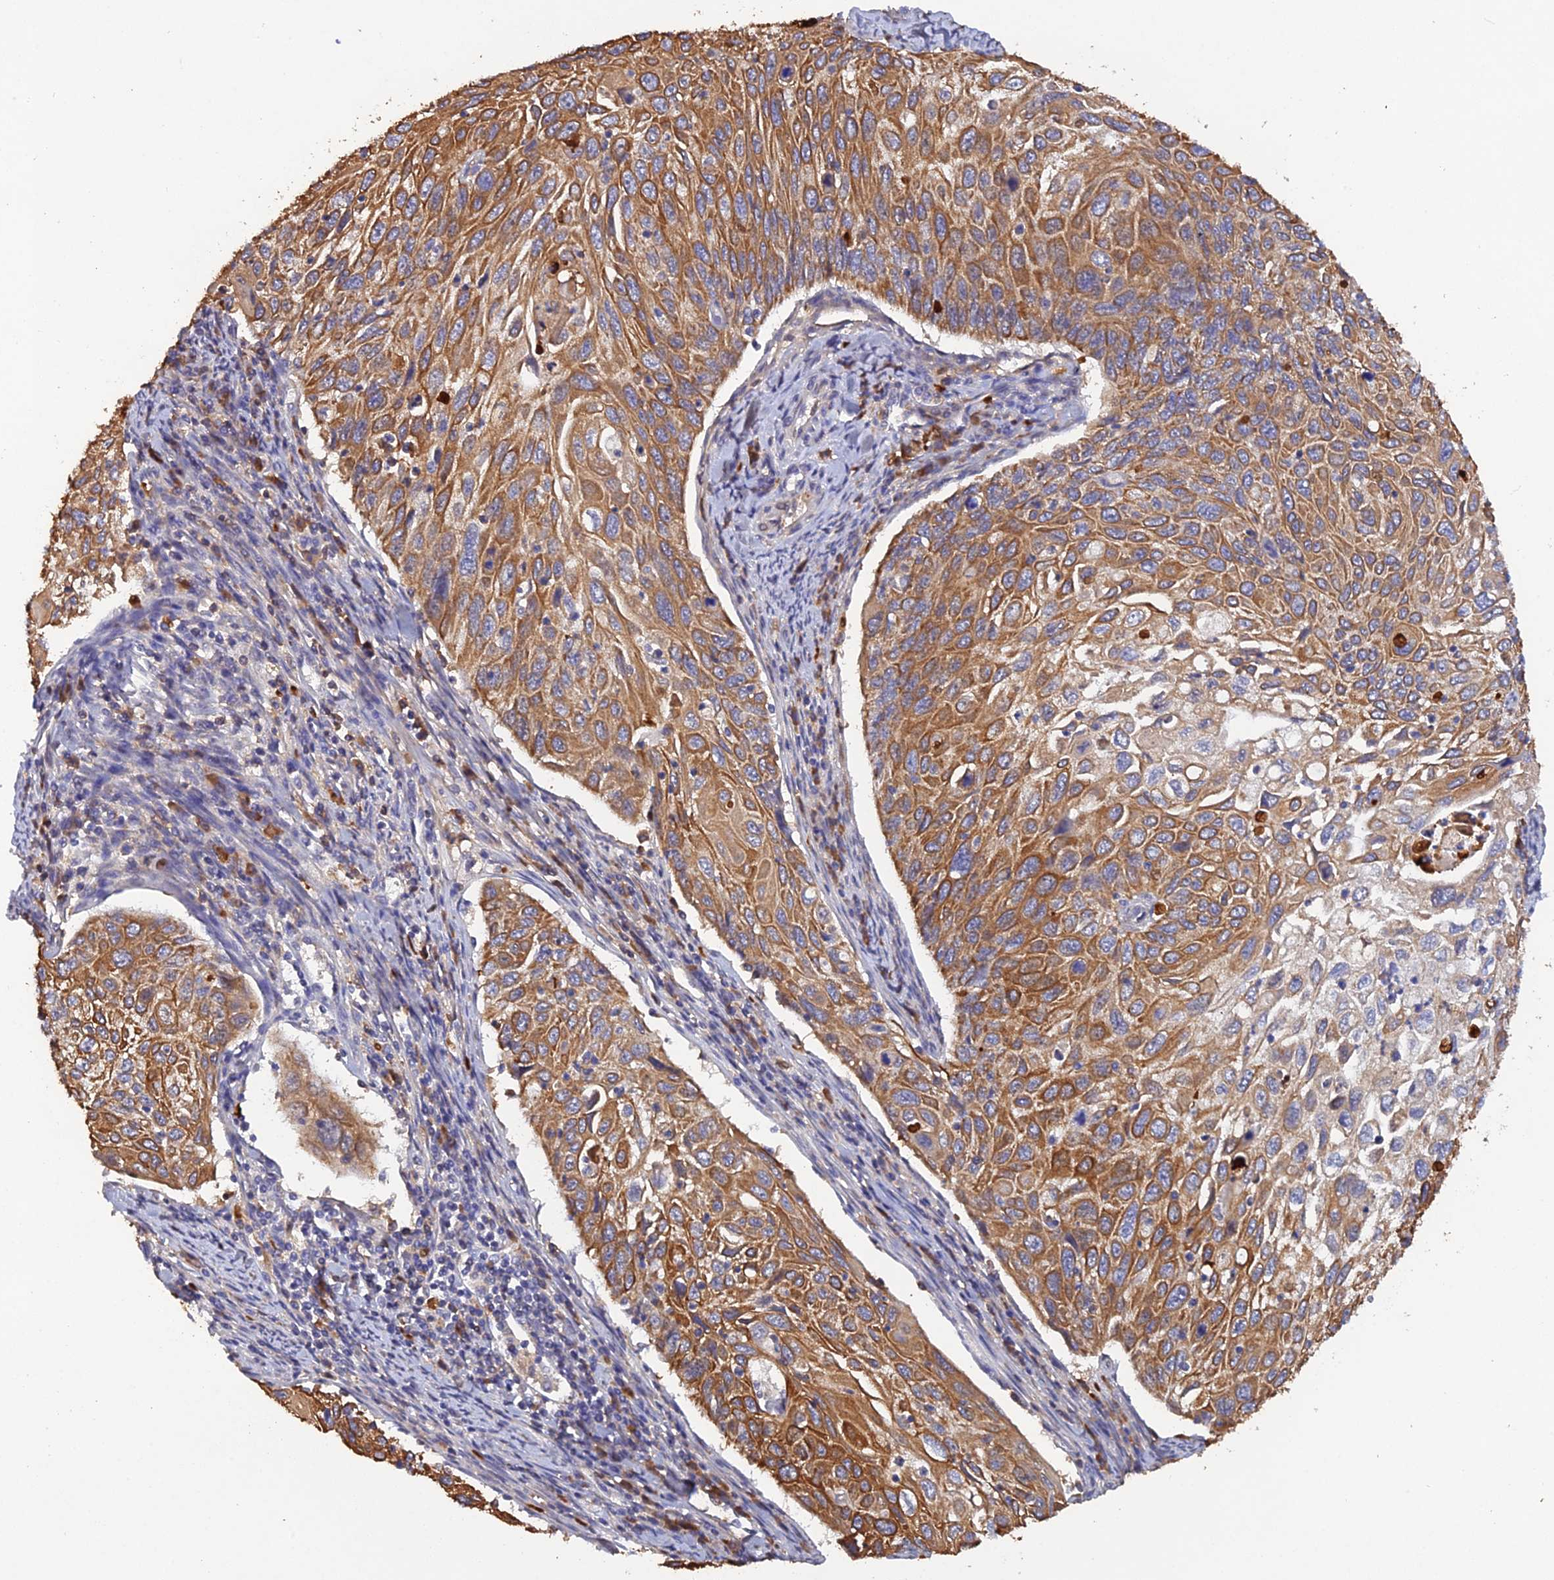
{"staining": {"intensity": "moderate", "quantity": ">75%", "location": "cytoplasmic/membranous"}, "tissue": "cervical cancer", "cell_type": "Tumor cells", "image_type": "cancer", "snomed": [{"axis": "morphology", "description": "Squamous cell carcinoma, NOS"}, {"axis": "topography", "description": "Cervix"}], "caption": "A brown stain shows moderate cytoplasmic/membranous positivity of a protein in cervical cancer tumor cells.", "gene": "SLC39A13", "patient": {"sex": "female", "age": 70}}